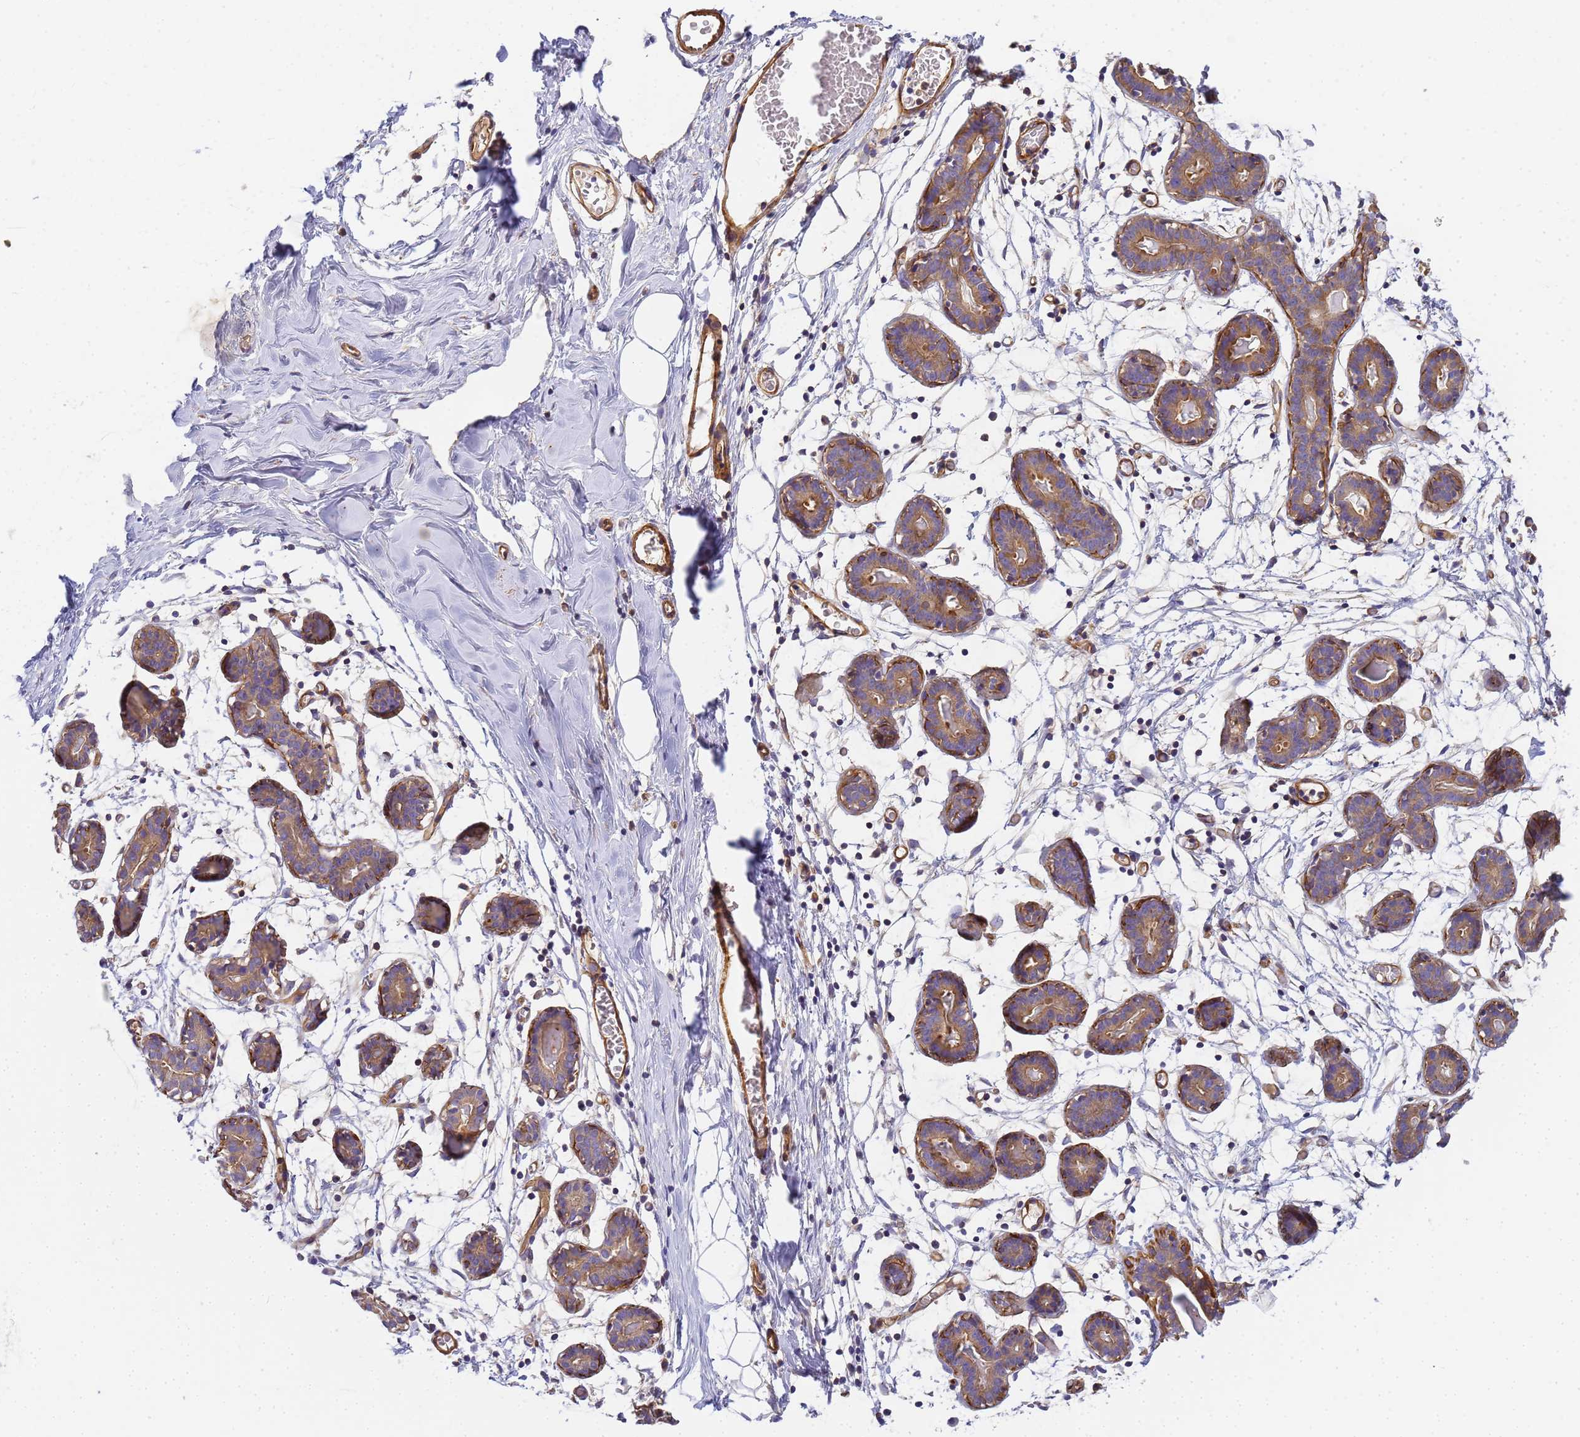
{"staining": {"intensity": "negative", "quantity": "none", "location": "none"}, "tissue": "breast", "cell_type": "Adipocytes", "image_type": "normal", "snomed": [{"axis": "morphology", "description": "Normal tissue, NOS"}, {"axis": "topography", "description": "Breast"}], "caption": "This micrograph is of unremarkable breast stained with immunohistochemistry to label a protein in brown with the nuclei are counter-stained blue. There is no staining in adipocytes.", "gene": "MYL10", "patient": {"sex": "female", "age": 27}}